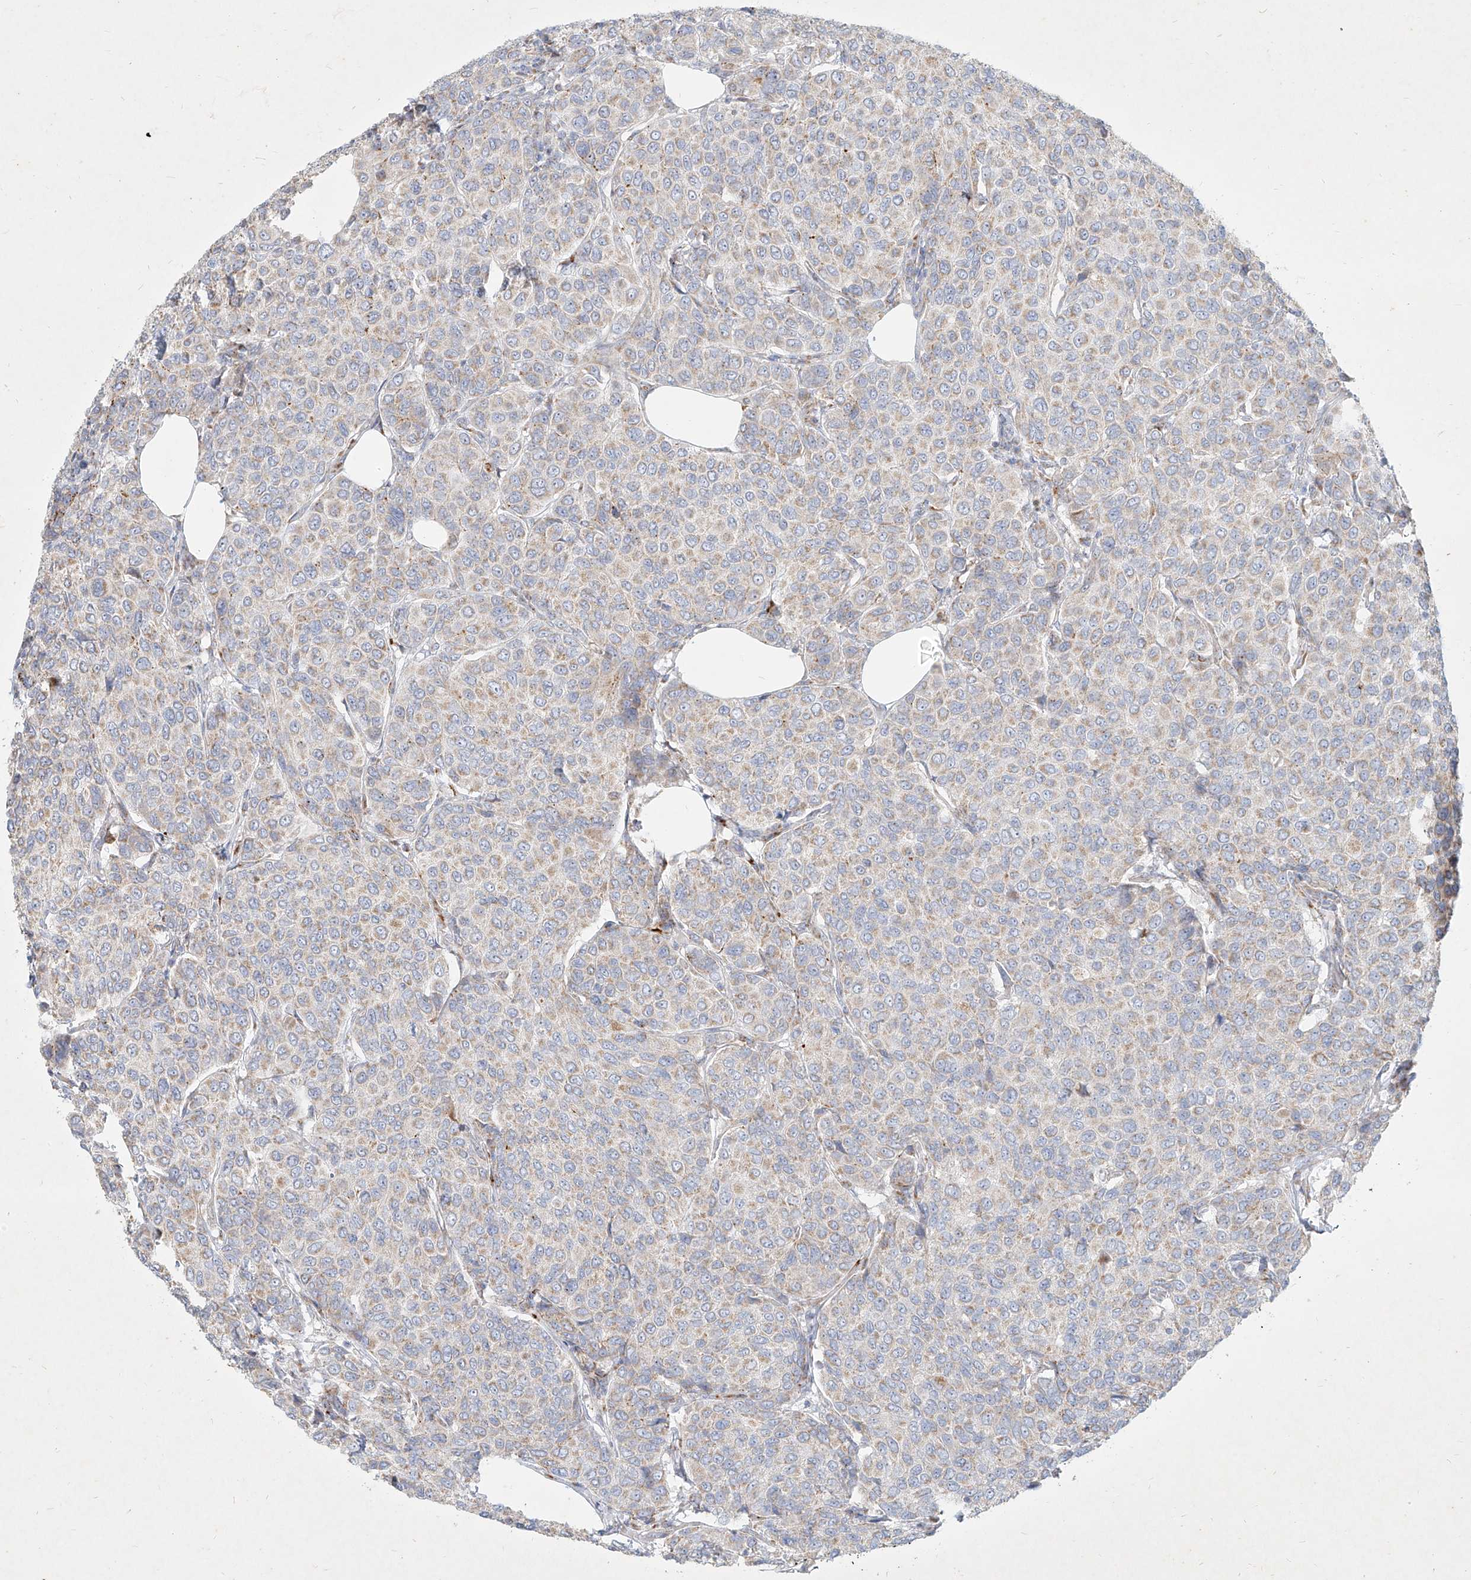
{"staining": {"intensity": "weak", "quantity": "25%-75%", "location": "cytoplasmic/membranous"}, "tissue": "breast cancer", "cell_type": "Tumor cells", "image_type": "cancer", "snomed": [{"axis": "morphology", "description": "Duct carcinoma"}, {"axis": "topography", "description": "Breast"}], "caption": "There is low levels of weak cytoplasmic/membranous expression in tumor cells of breast invasive ductal carcinoma, as demonstrated by immunohistochemical staining (brown color).", "gene": "MTX2", "patient": {"sex": "female", "age": 55}}